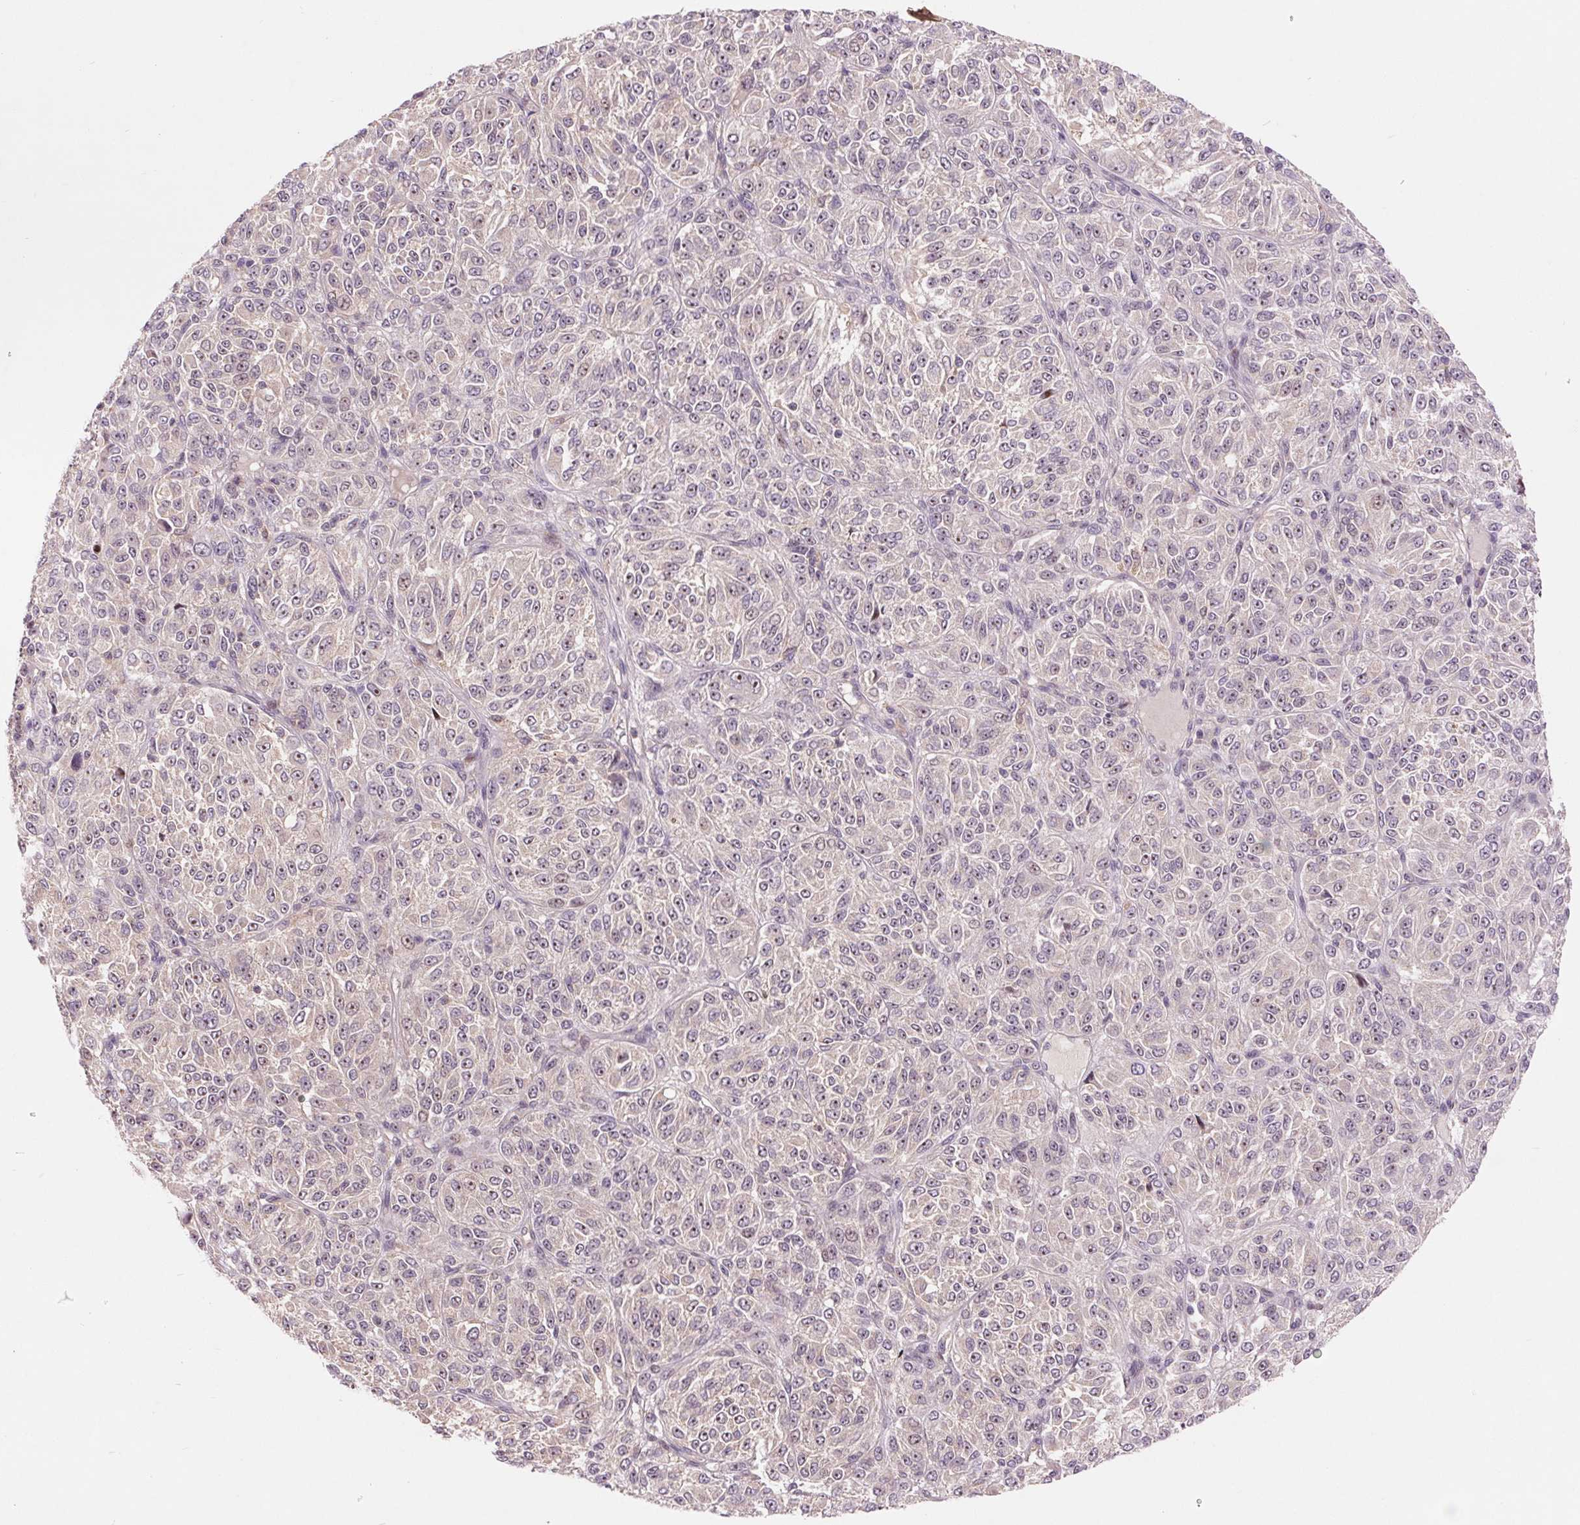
{"staining": {"intensity": "weak", "quantity": "<25%", "location": "nuclear"}, "tissue": "melanoma", "cell_type": "Tumor cells", "image_type": "cancer", "snomed": [{"axis": "morphology", "description": "Malignant melanoma, Metastatic site"}, {"axis": "topography", "description": "Brain"}], "caption": "Protein analysis of malignant melanoma (metastatic site) exhibits no significant staining in tumor cells.", "gene": "RANBP3L", "patient": {"sex": "female", "age": 56}}